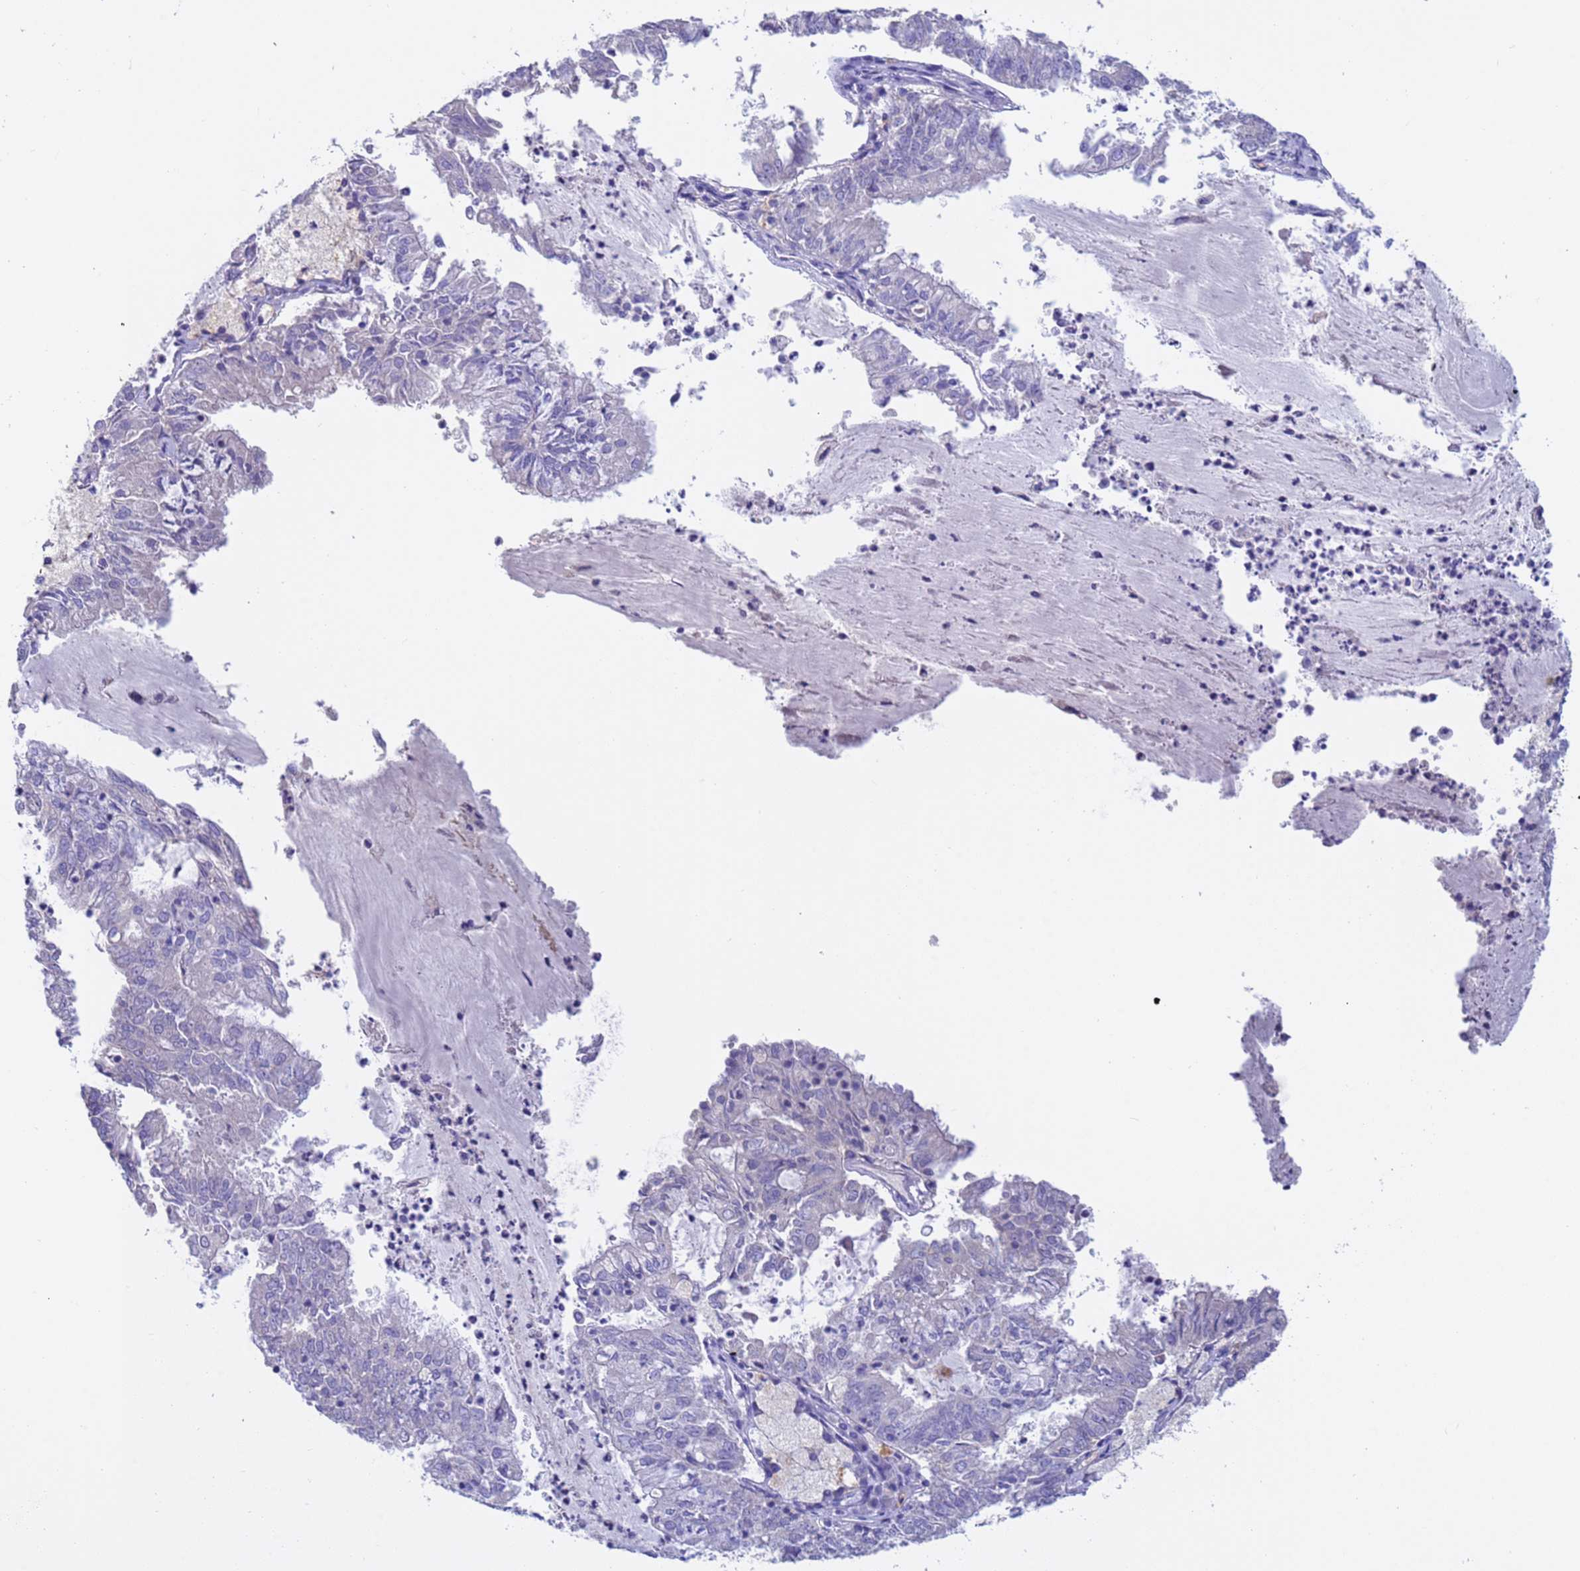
{"staining": {"intensity": "negative", "quantity": "none", "location": "none"}, "tissue": "endometrial cancer", "cell_type": "Tumor cells", "image_type": "cancer", "snomed": [{"axis": "morphology", "description": "Adenocarcinoma, NOS"}, {"axis": "topography", "description": "Endometrium"}], "caption": "IHC image of human adenocarcinoma (endometrial) stained for a protein (brown), which demonstrates no positivity in tumor cells.", "gene": "SRL", "patient": {"sex": "female", "age": 57}}